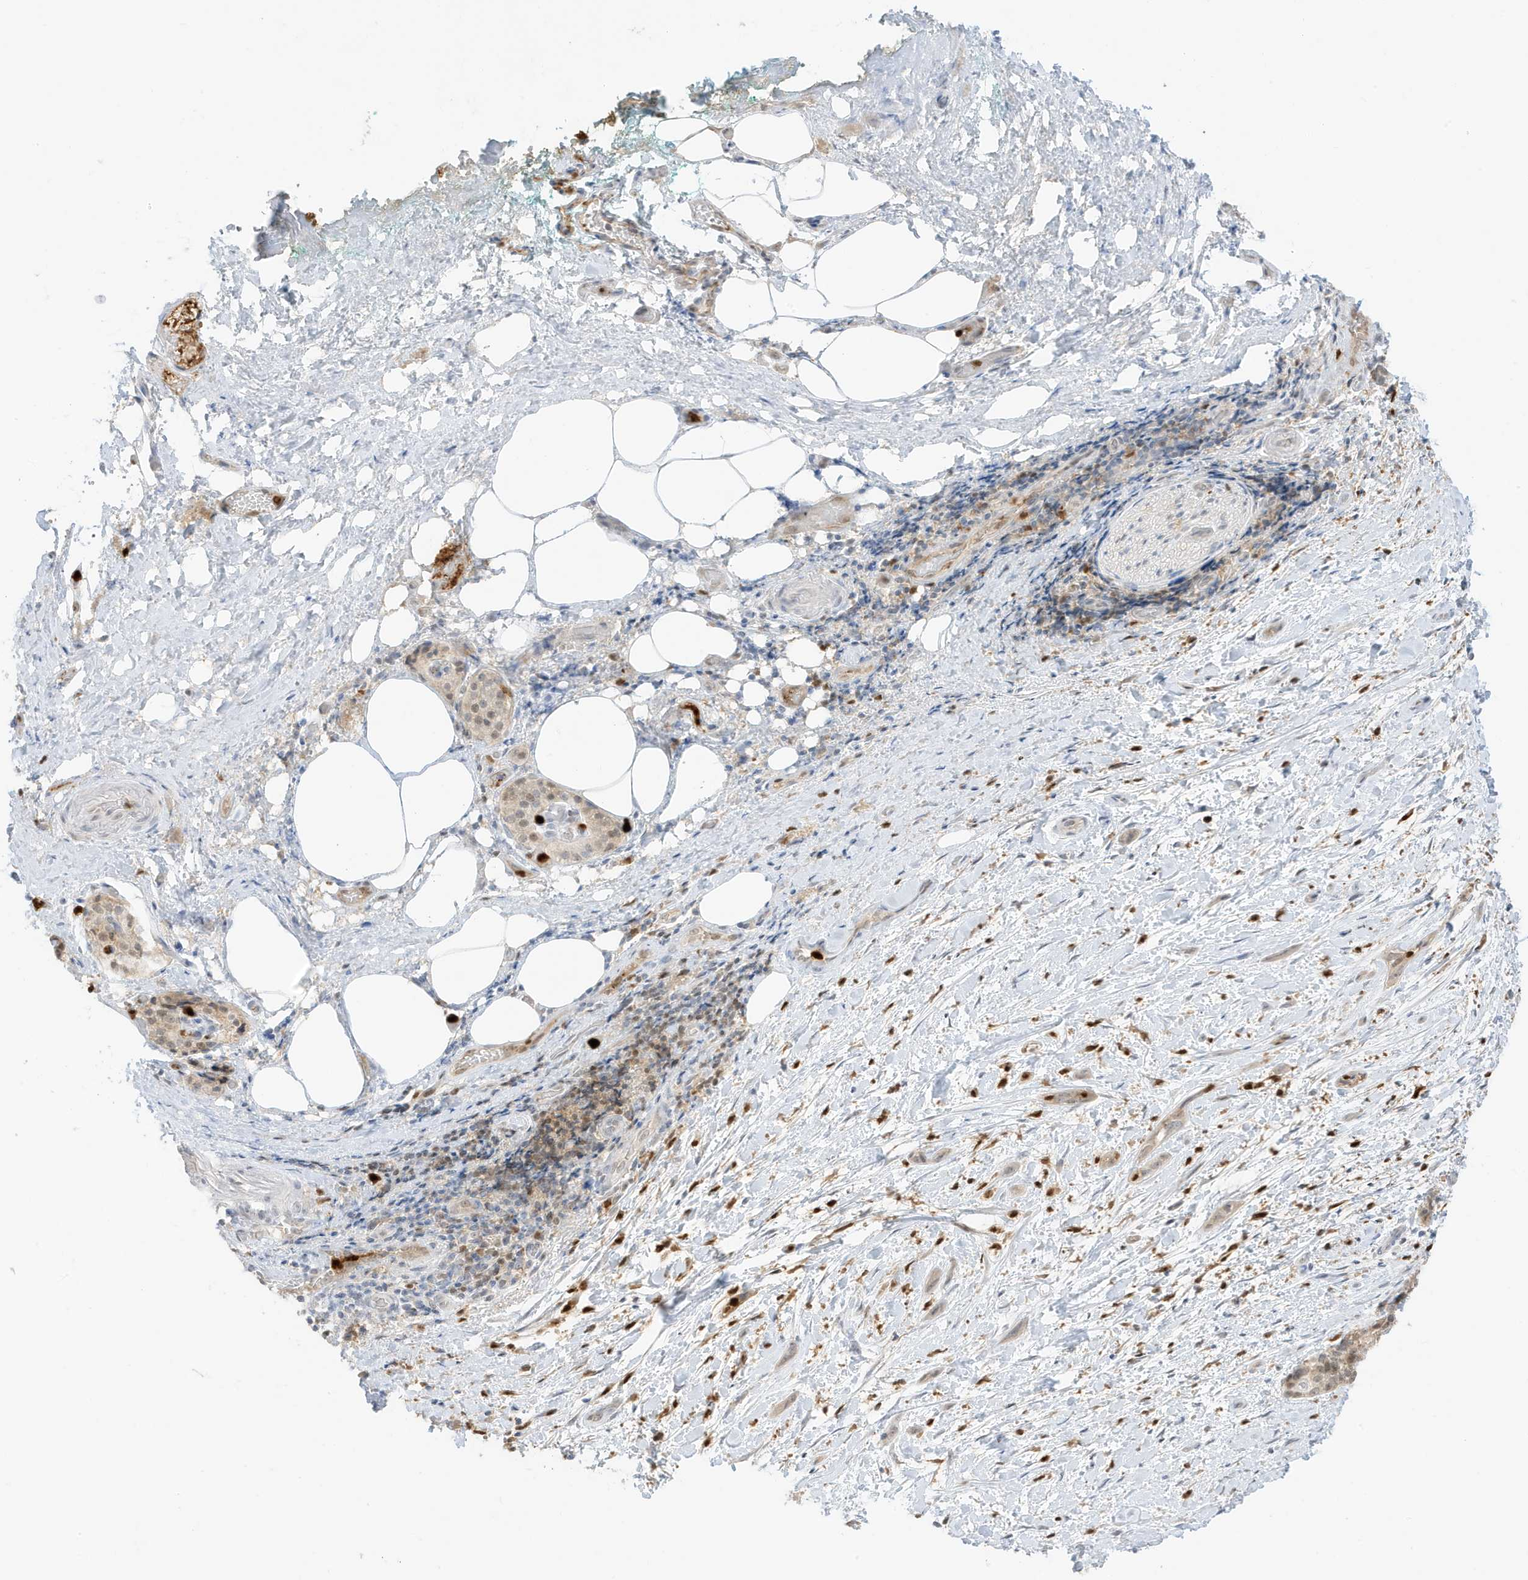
{"staining": {"intensity": "weak", "quantity": ">75%", "location": "nuclear"}, "tissue": "pancreatic cancer", "cell_type": "Tumor cells", "image_type": "cancer", "snomed": [{"axis": "morphology", "description": "Normal tissue, NOS"}, {"axis": "morphology", "description": "Adenocarcinoma, NOS"}, {"axis": "topography", "description": "Pancreas"}, {"axis": "topography", "description": "Peripheral nerve tissue"}], "caption": "Immunohistochemical staining of human pancreatic adenocarcinoma exhibits low levels of weak nuclear protein staining in approximately >75% of tumor cells.", "gene": "GCA", "patient": {"sex": "female", "age": 63}}